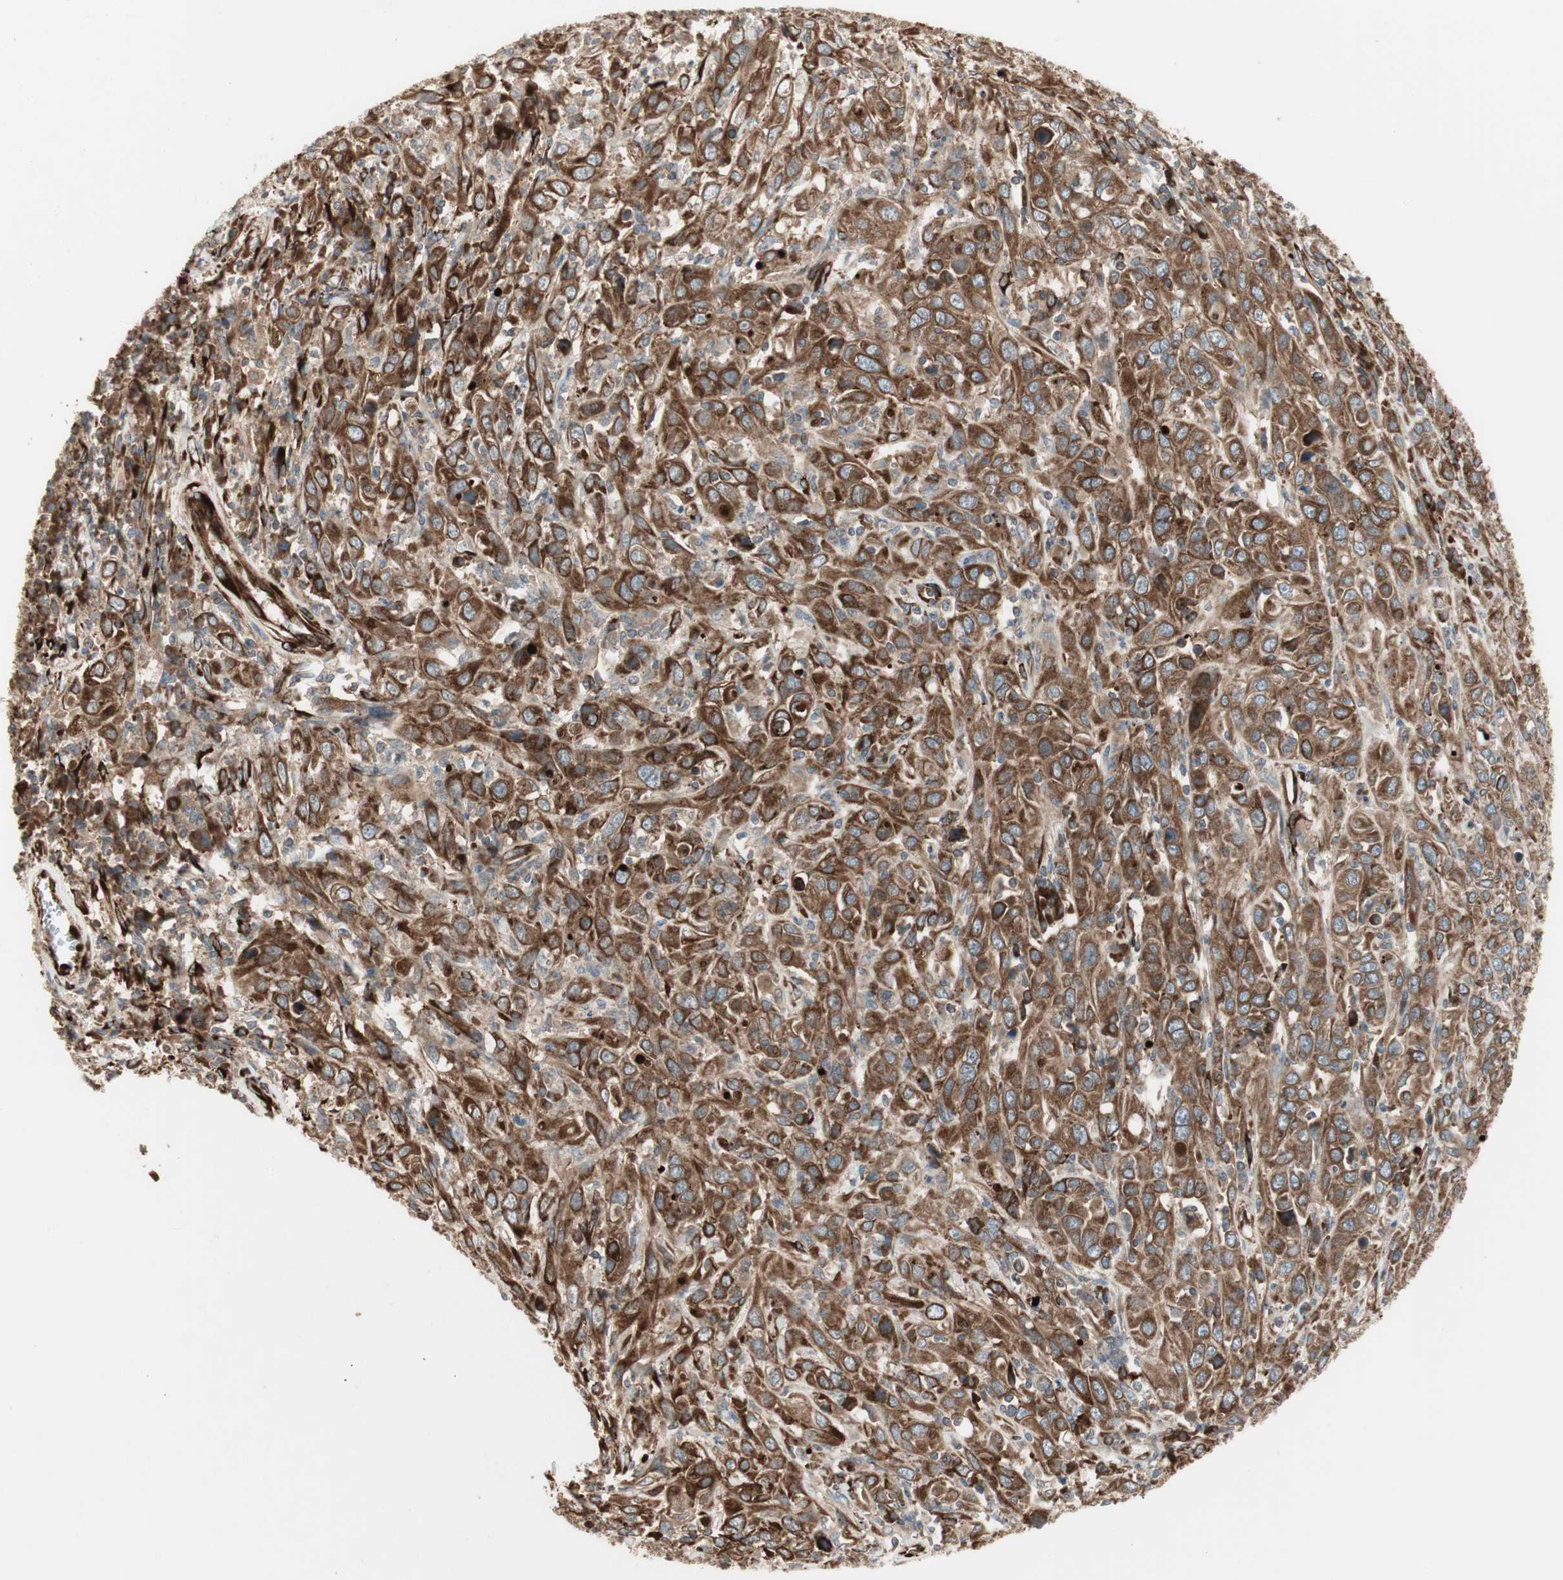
{"staining": {"intensity": "moderate", "quantity": ">75%", "location": "cytoplasmic/membranous"}, "tissue": "cervical cancer", "cell_type": "Tumor cells", "image_type": "cancer", "snomed": [{"axis": "morphology", "description": "Squamous cell carcinoma, NOS"}, {"axis": "topography", "description": "Cervix"}], "caption": "High-power microscopy captured an immunohistochemistry (IHC) histopathology image of cervical squamous cell carcinoma, revealing moderate cytoplasmic/membranous positivity in about >75% of tumor cells.", "gene": "PRKG1", "patient": {"sex": "female", "age": 46}}